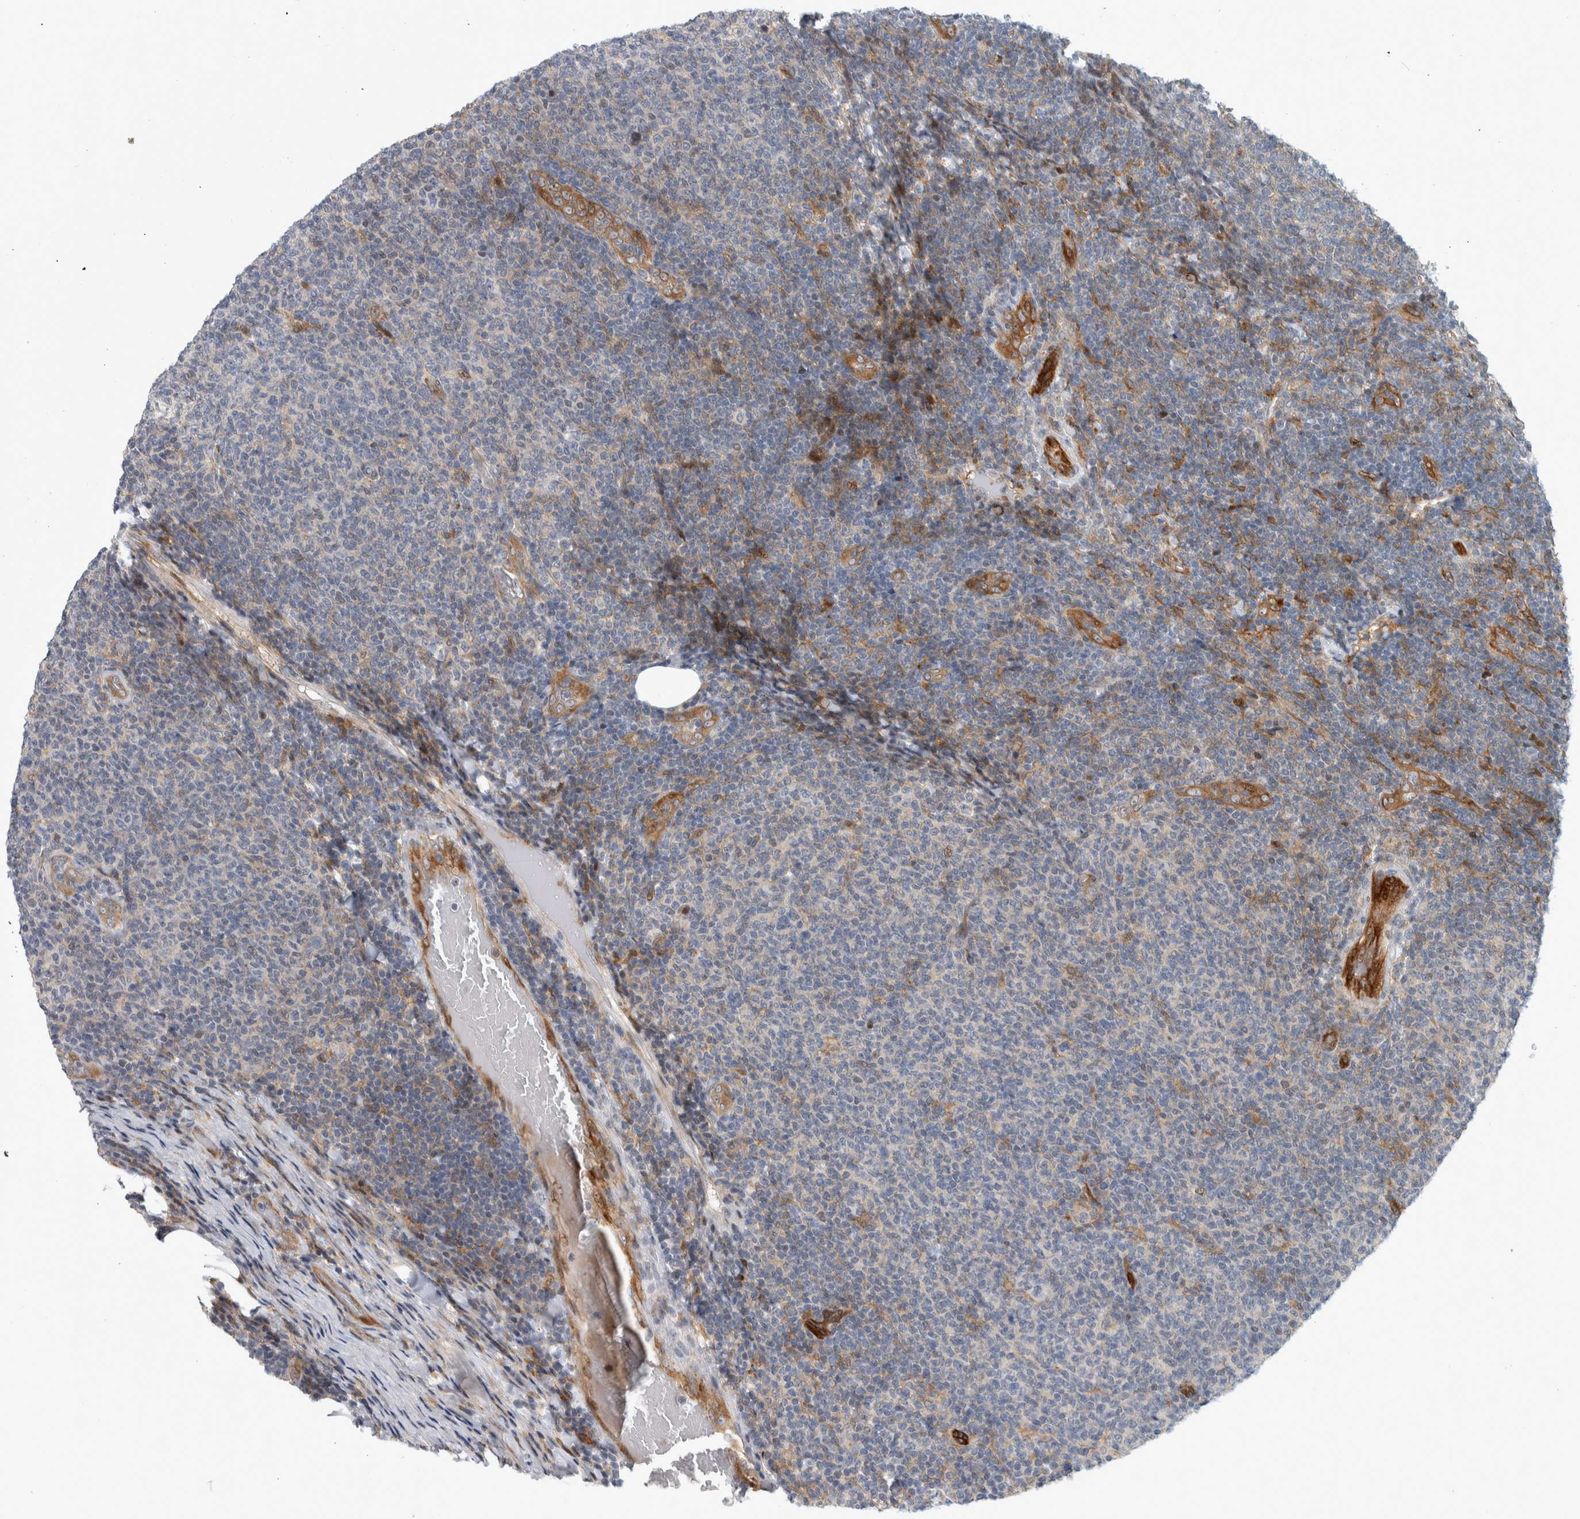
{"staining": {"intensity": "negative", "quantity": "none", "location": "none"}, "tissue": "lymphoma", "cell_type": "Tumor cells", "image_type": "cancer", "snomed": [{"axis": "morphology", "description": "Malignant lymphoma, non-Hodgkin's type, Low grade"}, {"axis": "topography", "description": "Lymph node"}], "caption": "Tumor cells are negative for brown protein staining in lymphoma.", "gene": "MSL1", "patient": {"sex": "male", "age": 66}}